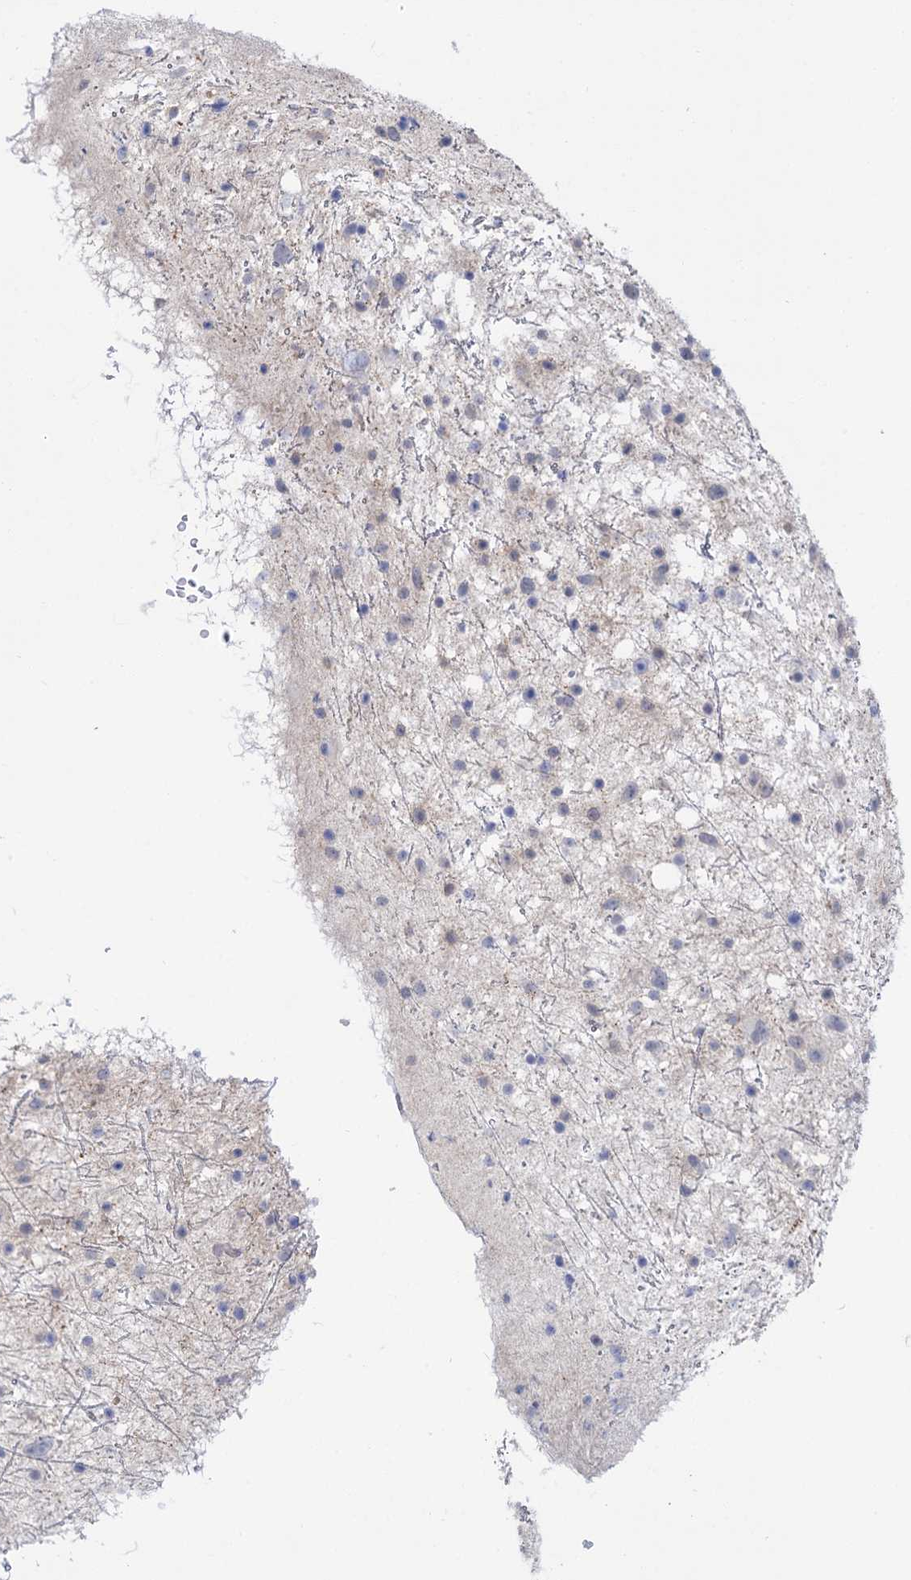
{"staining": {"intensity": "negative", "quantity": "none", "location": "none"}, "tissue": "glioma", "cell_type": "Tumor cells", "image_type": "cancer", "snomed": [{"axis": "morphology", "description": "Glioma, malignant, Low grade"}, {"axis": "topography", "description": "Cerebral cortex"}], "caption": "Low-grade glioma (malignant) stained for a protein using immunohistochemistry shows no positivity tumor cells.", "gene": "NEK10", "patient": {"sex": "female", "age": 39}}